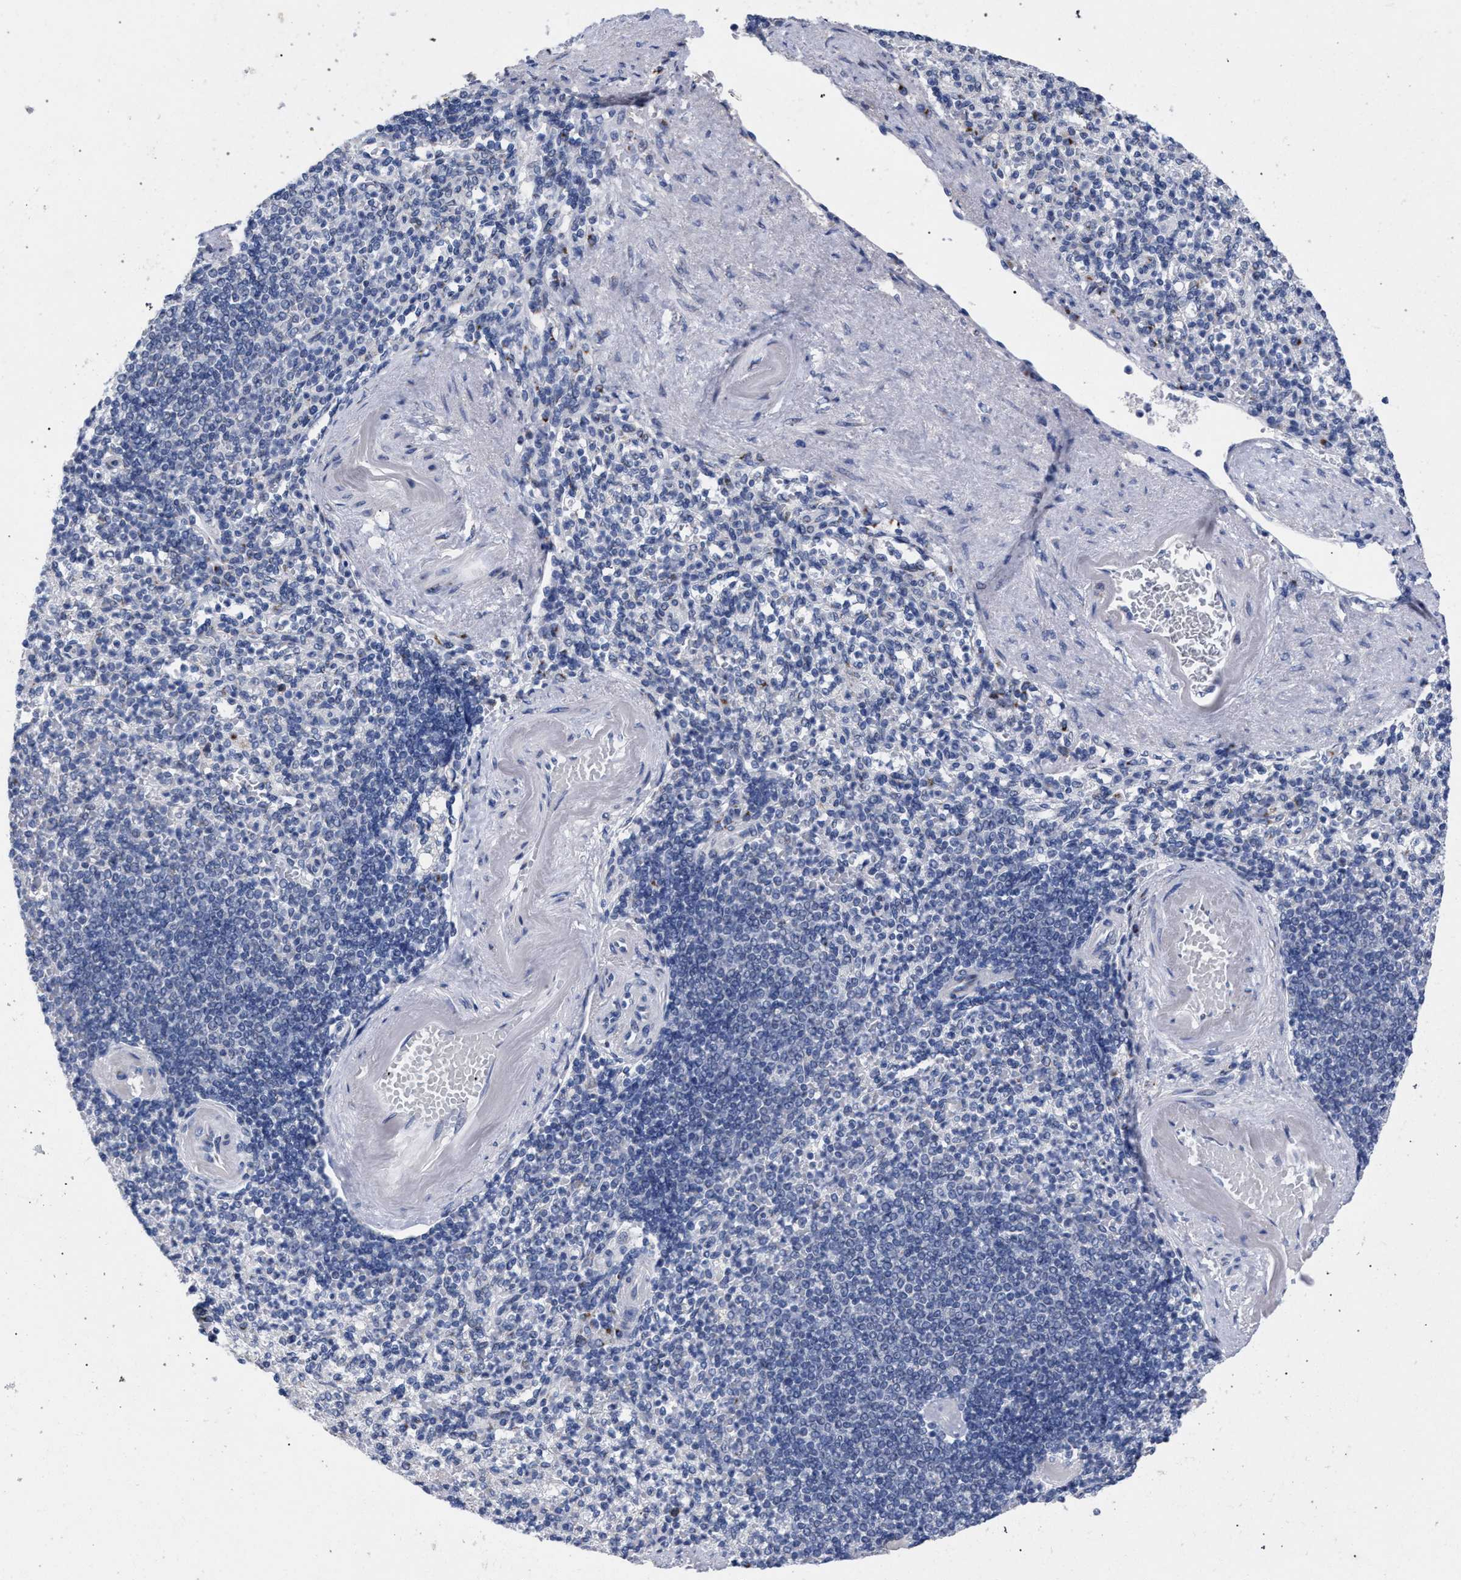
{"staining": {"intensity": "negative", "quantity": "none", "location": "none"}, "tissue": "spleen", "cell_type": "Cells in red pulp", "image_type": "normal", "snomed": [{"axis": "morphology", "description": "Normal tissue, NOS"}, {"axis": "topography", "description": "Spleen"}], "caption": "This is a photomicrograph of IHC staining of benign spleen, which shows no expression in cells in red pulp.", "gene": "GOLGA2", "patient": {"sex": "female", "age": 74}}